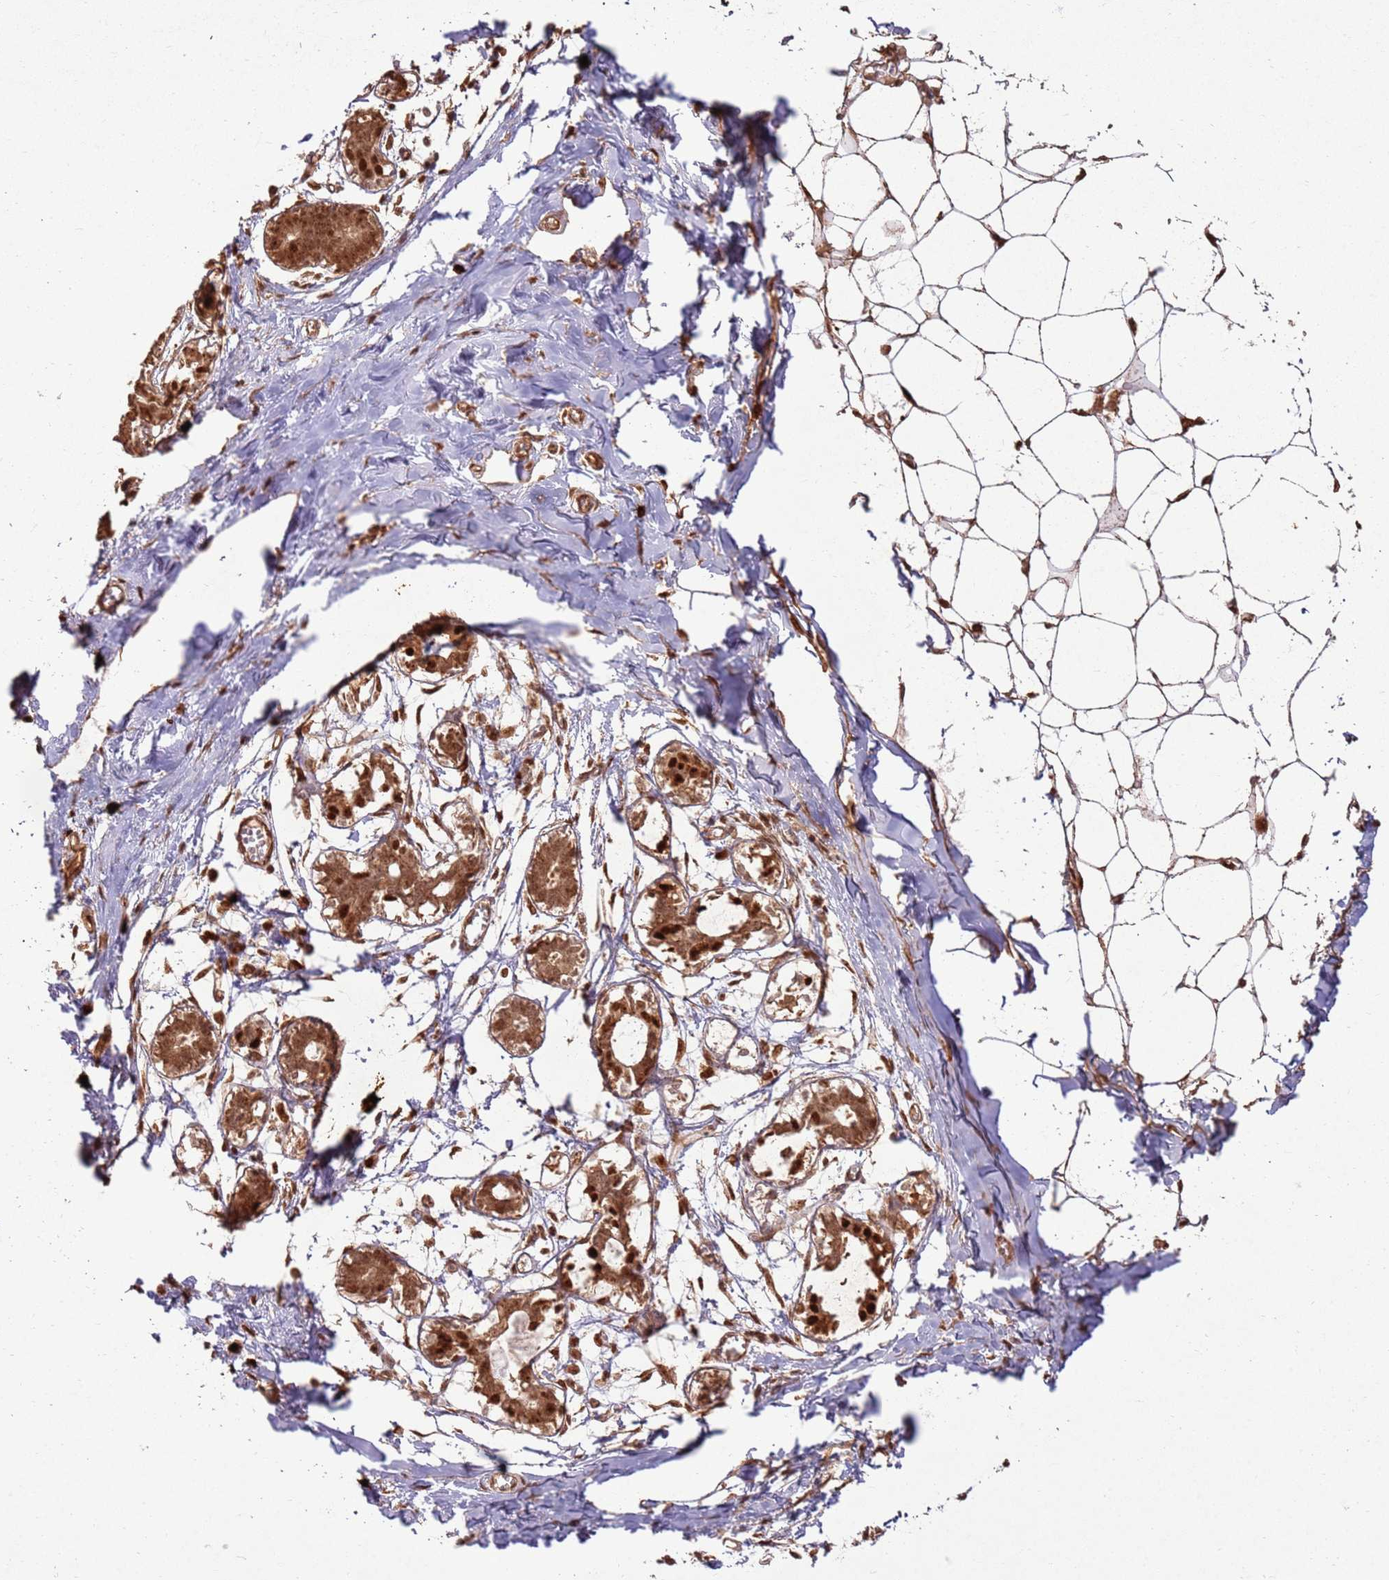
{"staining": {"intensity": "moderate", "quantity": ">75%", "location": "cytoplasmic/membranous"}, "tissue": "breast", "cell_type": "Adipocytes", "image_type": "normal", "snomed": [{"axis": "morphology", "description": "Normal tissue, NOS"}, {"axis": "topography", "description": "Breast"}], "caption": "IHC micrograph of normal breast stained for a protein (brown), which displays medium levels of moderate cytoplasmic/membranous expression in approximately >75% of adipocytes.", "gene": "TBC1D13", "patient": {"sex": "female", "age": 27}}